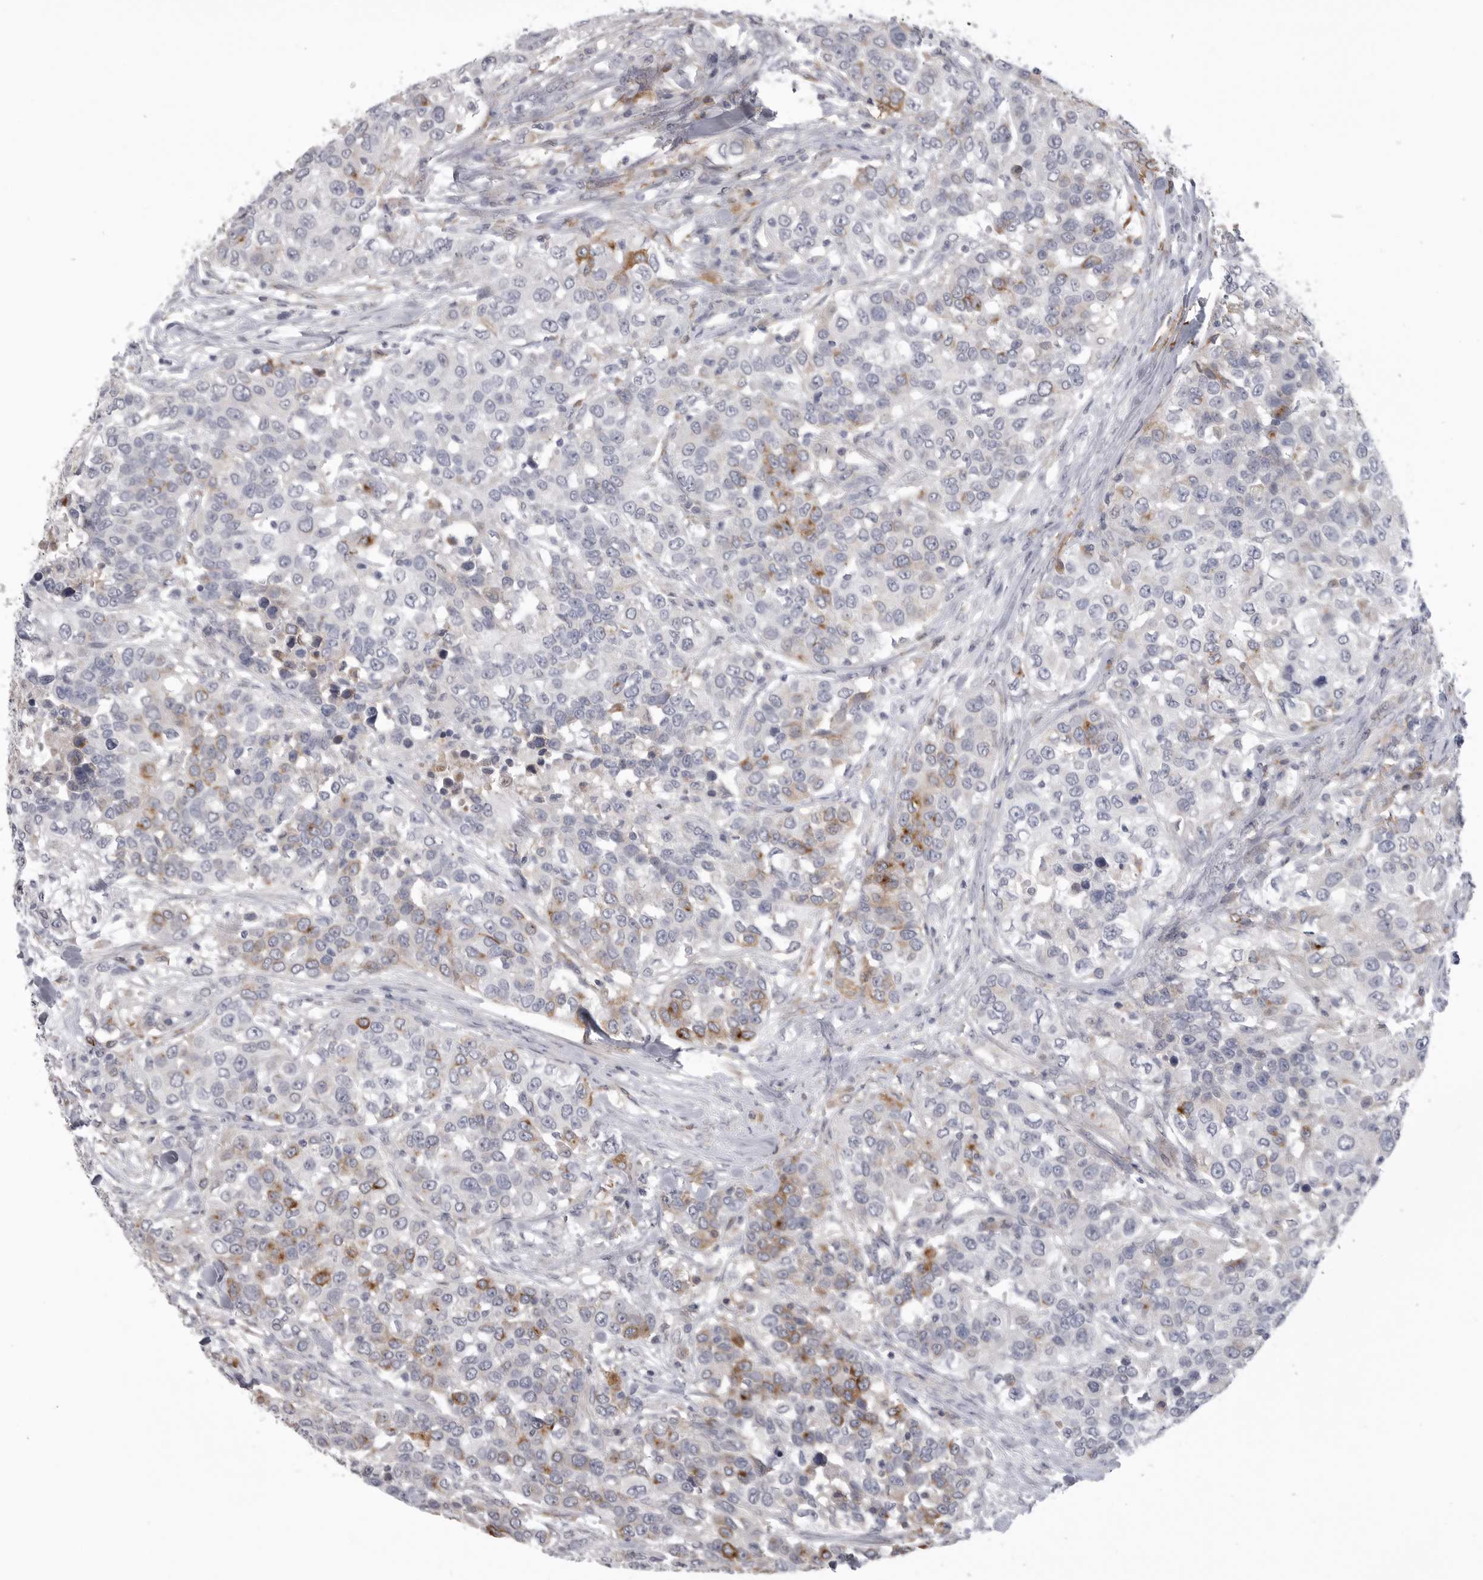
{"staining": {"intensity": "weak", "quantity": "<25%", "location": "cytoplasmic/membranous"}, "tissue": "urothelial cancer", "cell_type": "Tumor cells", "image_type": "cancer", "snomed": [{"axis": "morphology", "description": "Urothelial carcinoma, High grade"}, {"axis": "topography", "description": "Urinary bladder"}], "caption": "Immunohistochemistry of urothelial carcinoma (high-grade) reveals no positivity in tumor cells.", "gene": "SERPING1", "patient": {"sex": "female", "age": 80}}